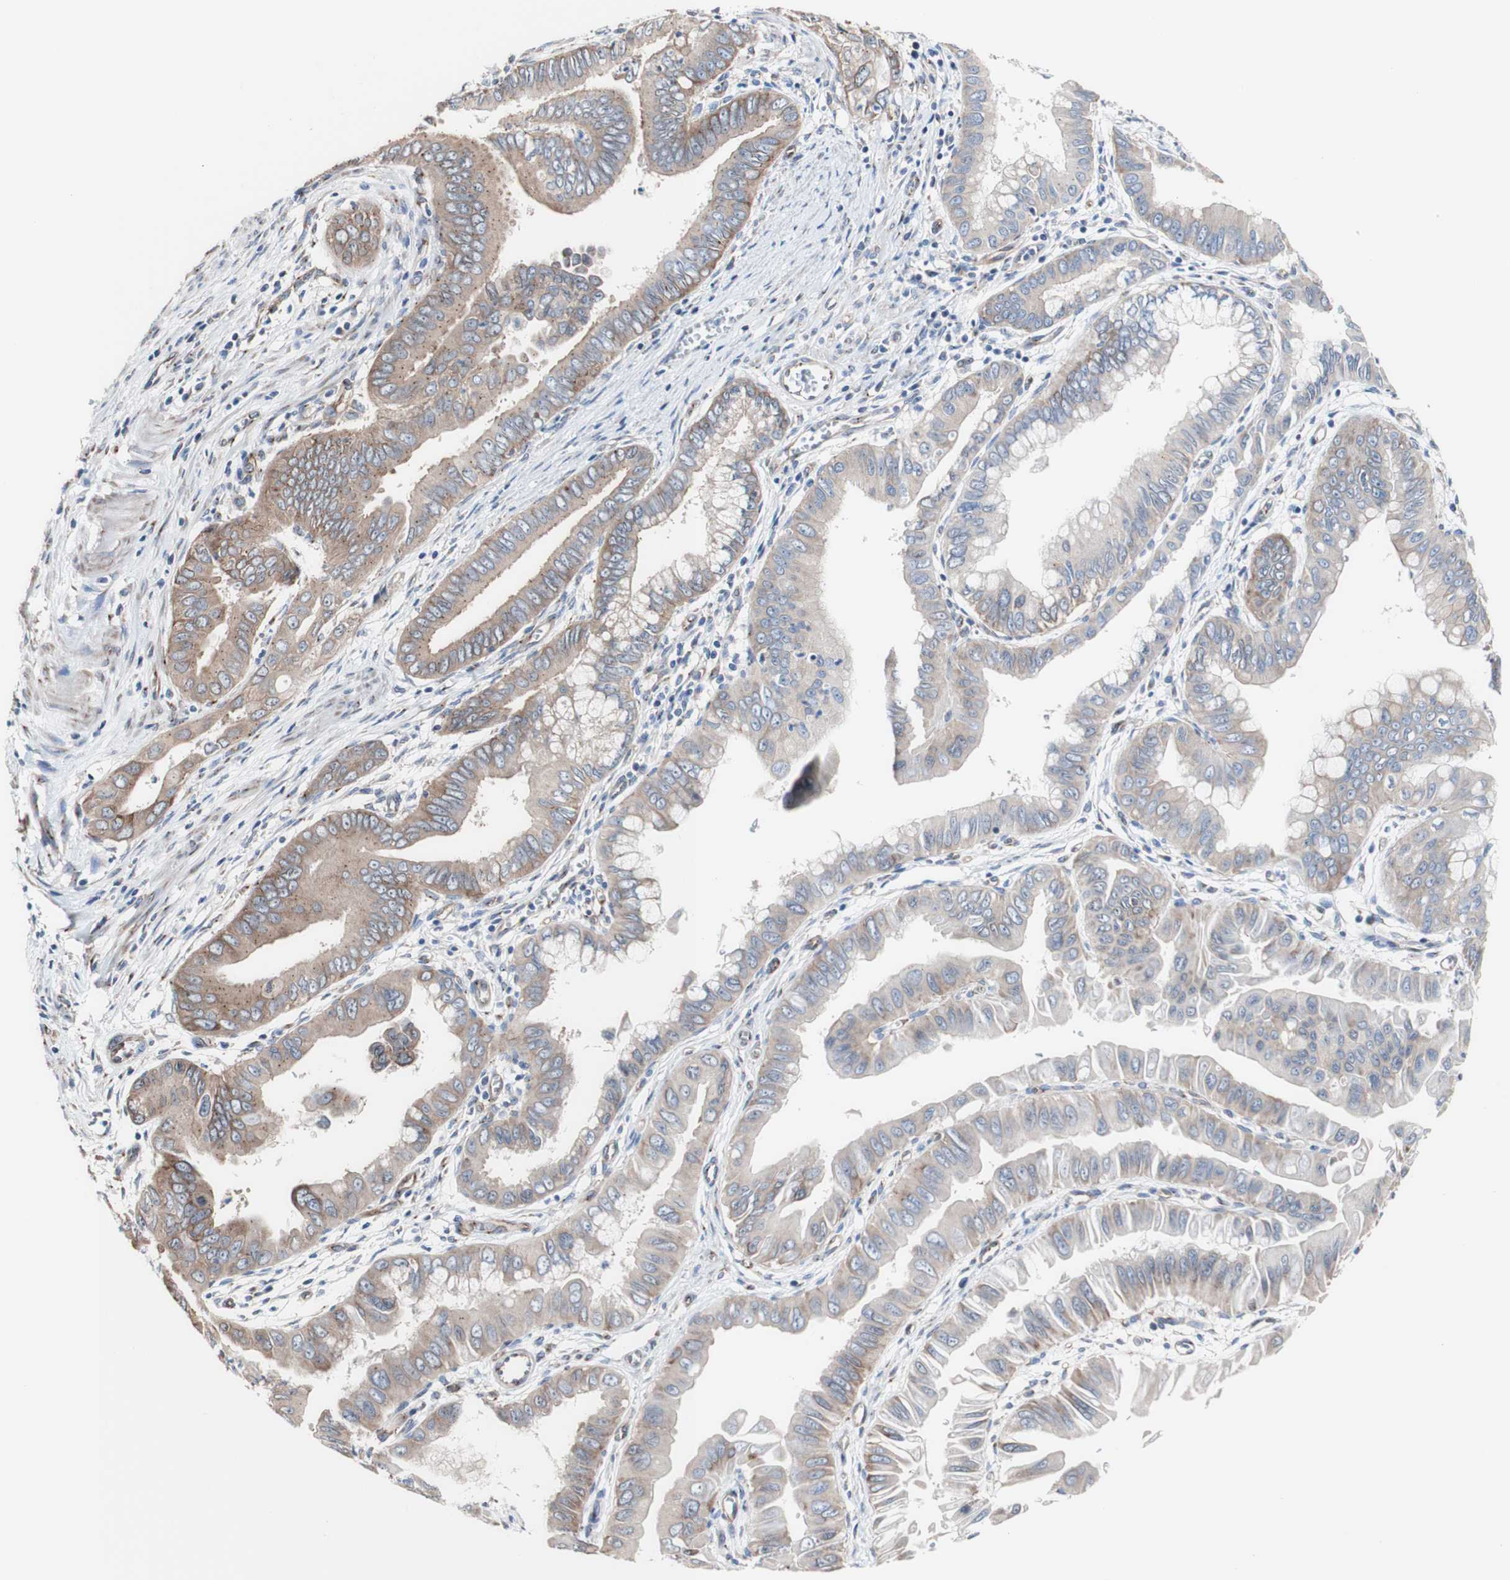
{"staining": {"intensity": "weak", "quantity": ">75%", "location": "cytoplasmic/membranous"}, "tissue": "pancreatic cancer", "cell_type": "Tumor cells", "image_type": "cancer", "snomed": [{"axis": "morphology", "description": "Normal tissue, NOS"}, {"axis": "topography", "description": "Lymph node"}], "caption": "Pancreatic cancer was stained to show a protein in brown. There is low levels of weak cytoplasmic/membranous positivity in about >75% of tumor cells.", "gene": "LRIG3", "patient": {"sex": "male", "age": 50}}